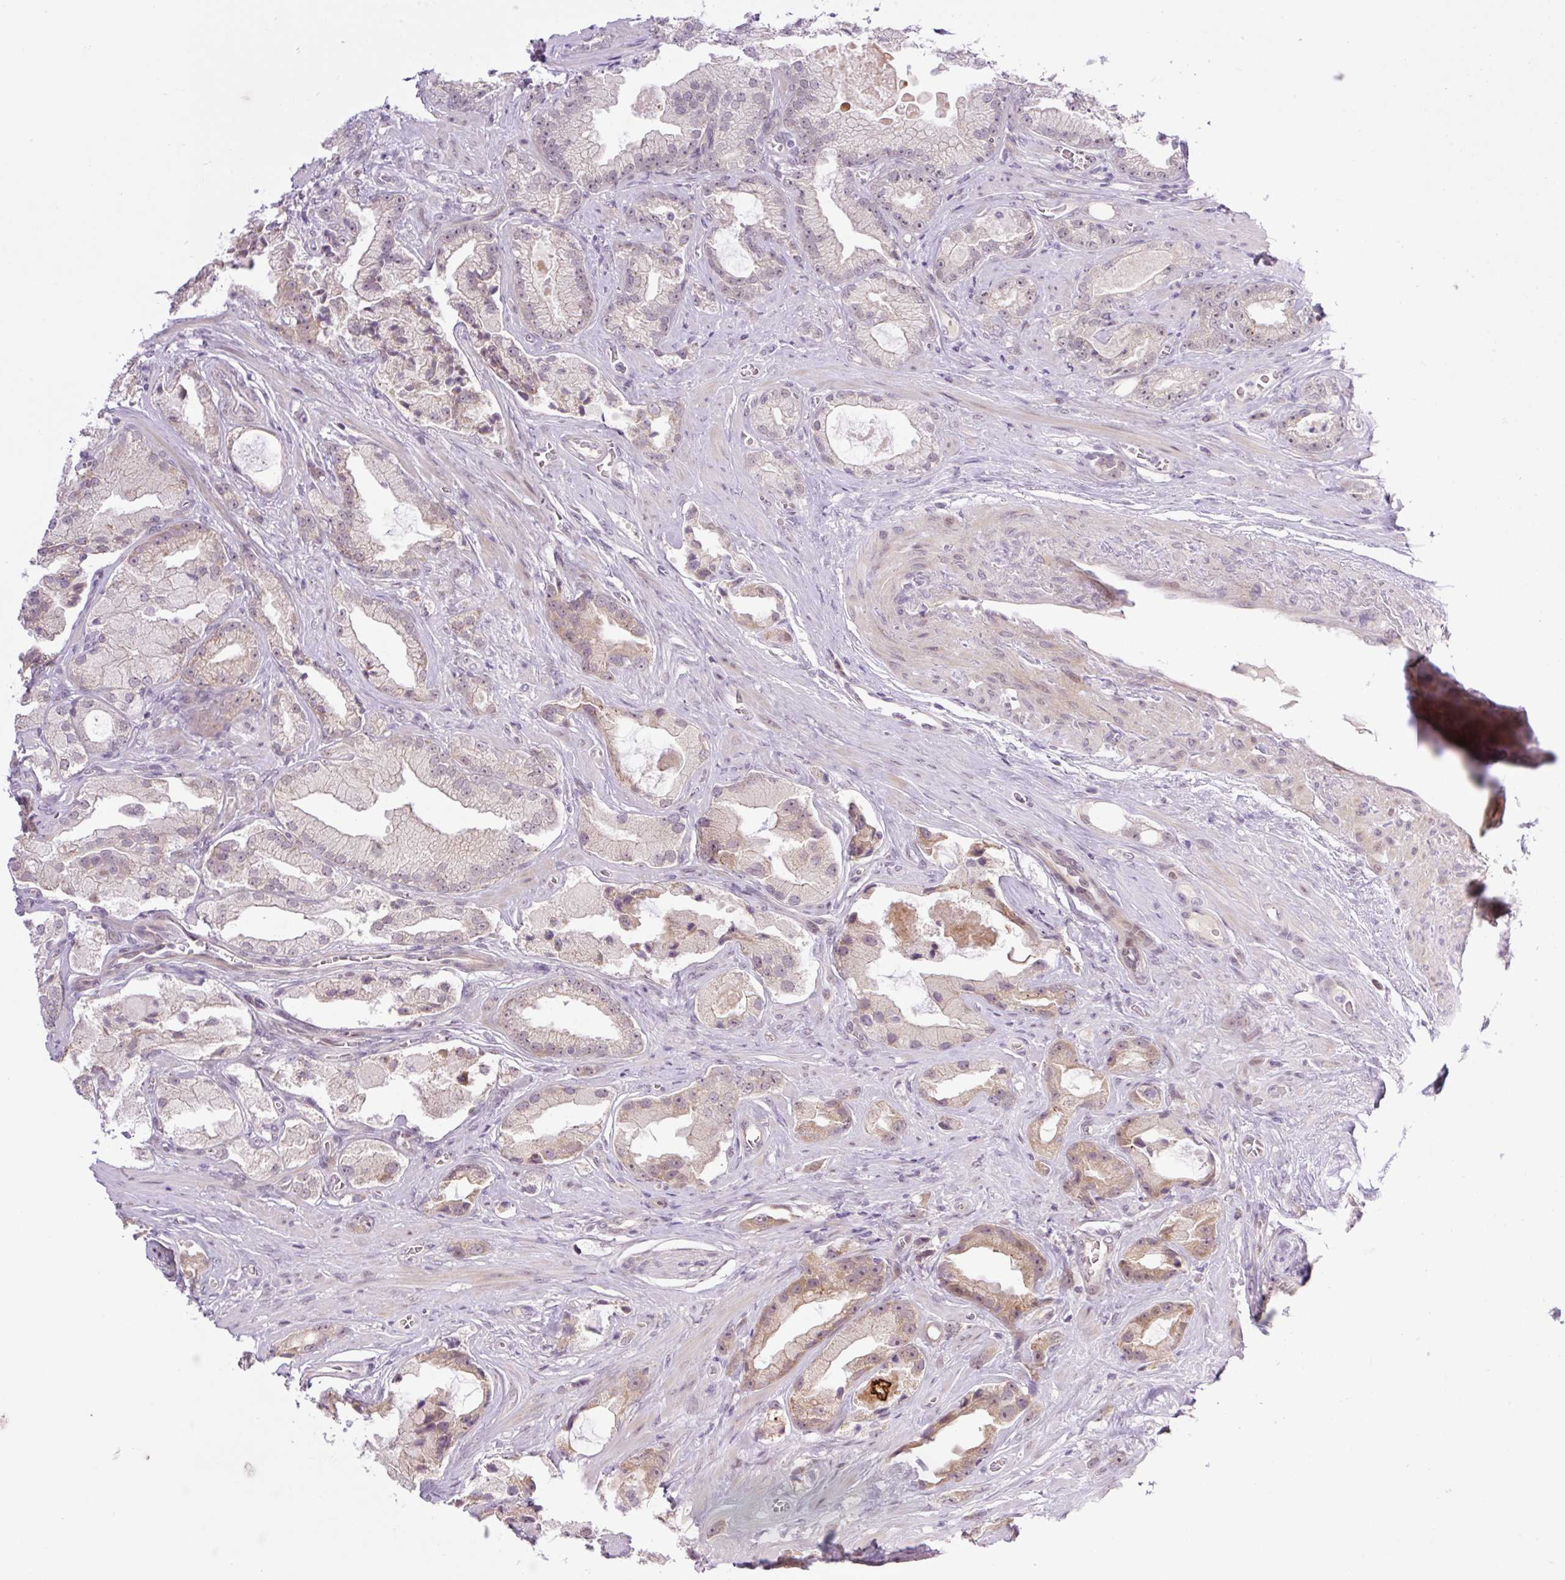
{"staining": {"intensity": "weak", "quantity": "25%-75%", "location": "cytoplasmic/membranous,nuclear"}, "tissue": "prostate cancer", "cell_type": "Tumor cells", "image_type": "cancer", "snomed": [{"axis": "morphology", "description": "Adenocarcinoma, High grade"}, {"axis": "topography", "description": "Prostate"}], "caption": "Approximately 25%-75% of tumor cells in prostate cancer (adenocarcinoma (high-grade)) show weak cytoplasmic/membranous and nuclear protein positivity as visualized by brown immunohistochemical staining.", "gene": "ICE1", "patient": {"sex": "male", "age": 68}}